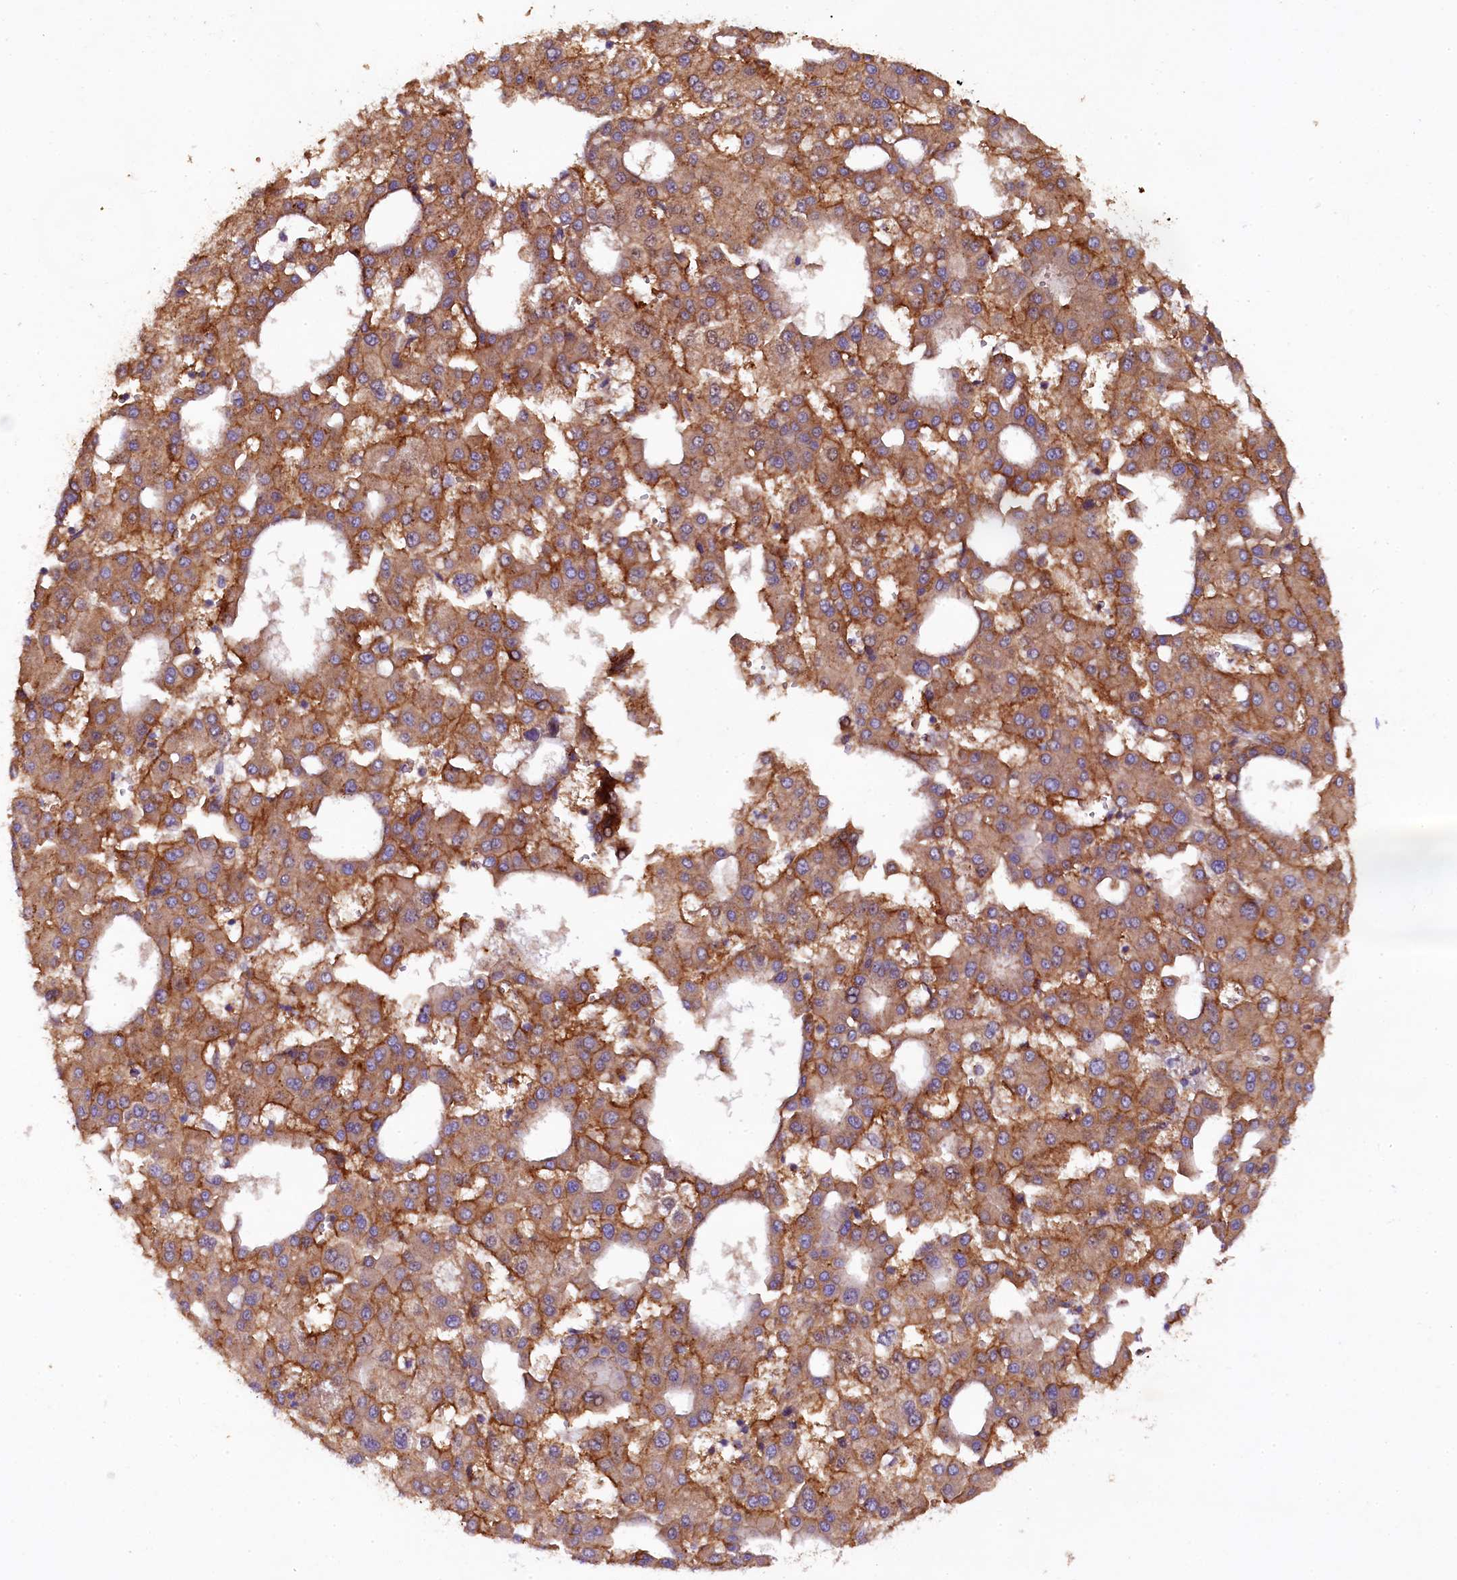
{"staining": {"intensity": "moderate", "quantity": ">75%", "location": "cytoplasmic/membranous"}, "tissue": "liver cancer", "cell_type": "Tumor cells", "image_type": "cancer", "snomed": [{"axis": "morphology", "description": "Carcinoma, Hepatocellular, NOS"}, {"axis": "topography", "description": "Liver"}], "caption": "A medium amount of moderate cytoplasmic/membranous staining is identified in about >75% of tumor cells in liver hepatocellular carcinoma tissue.", "gene": "PLXNB1", "patient": {"sex": "male", "age": 47}}